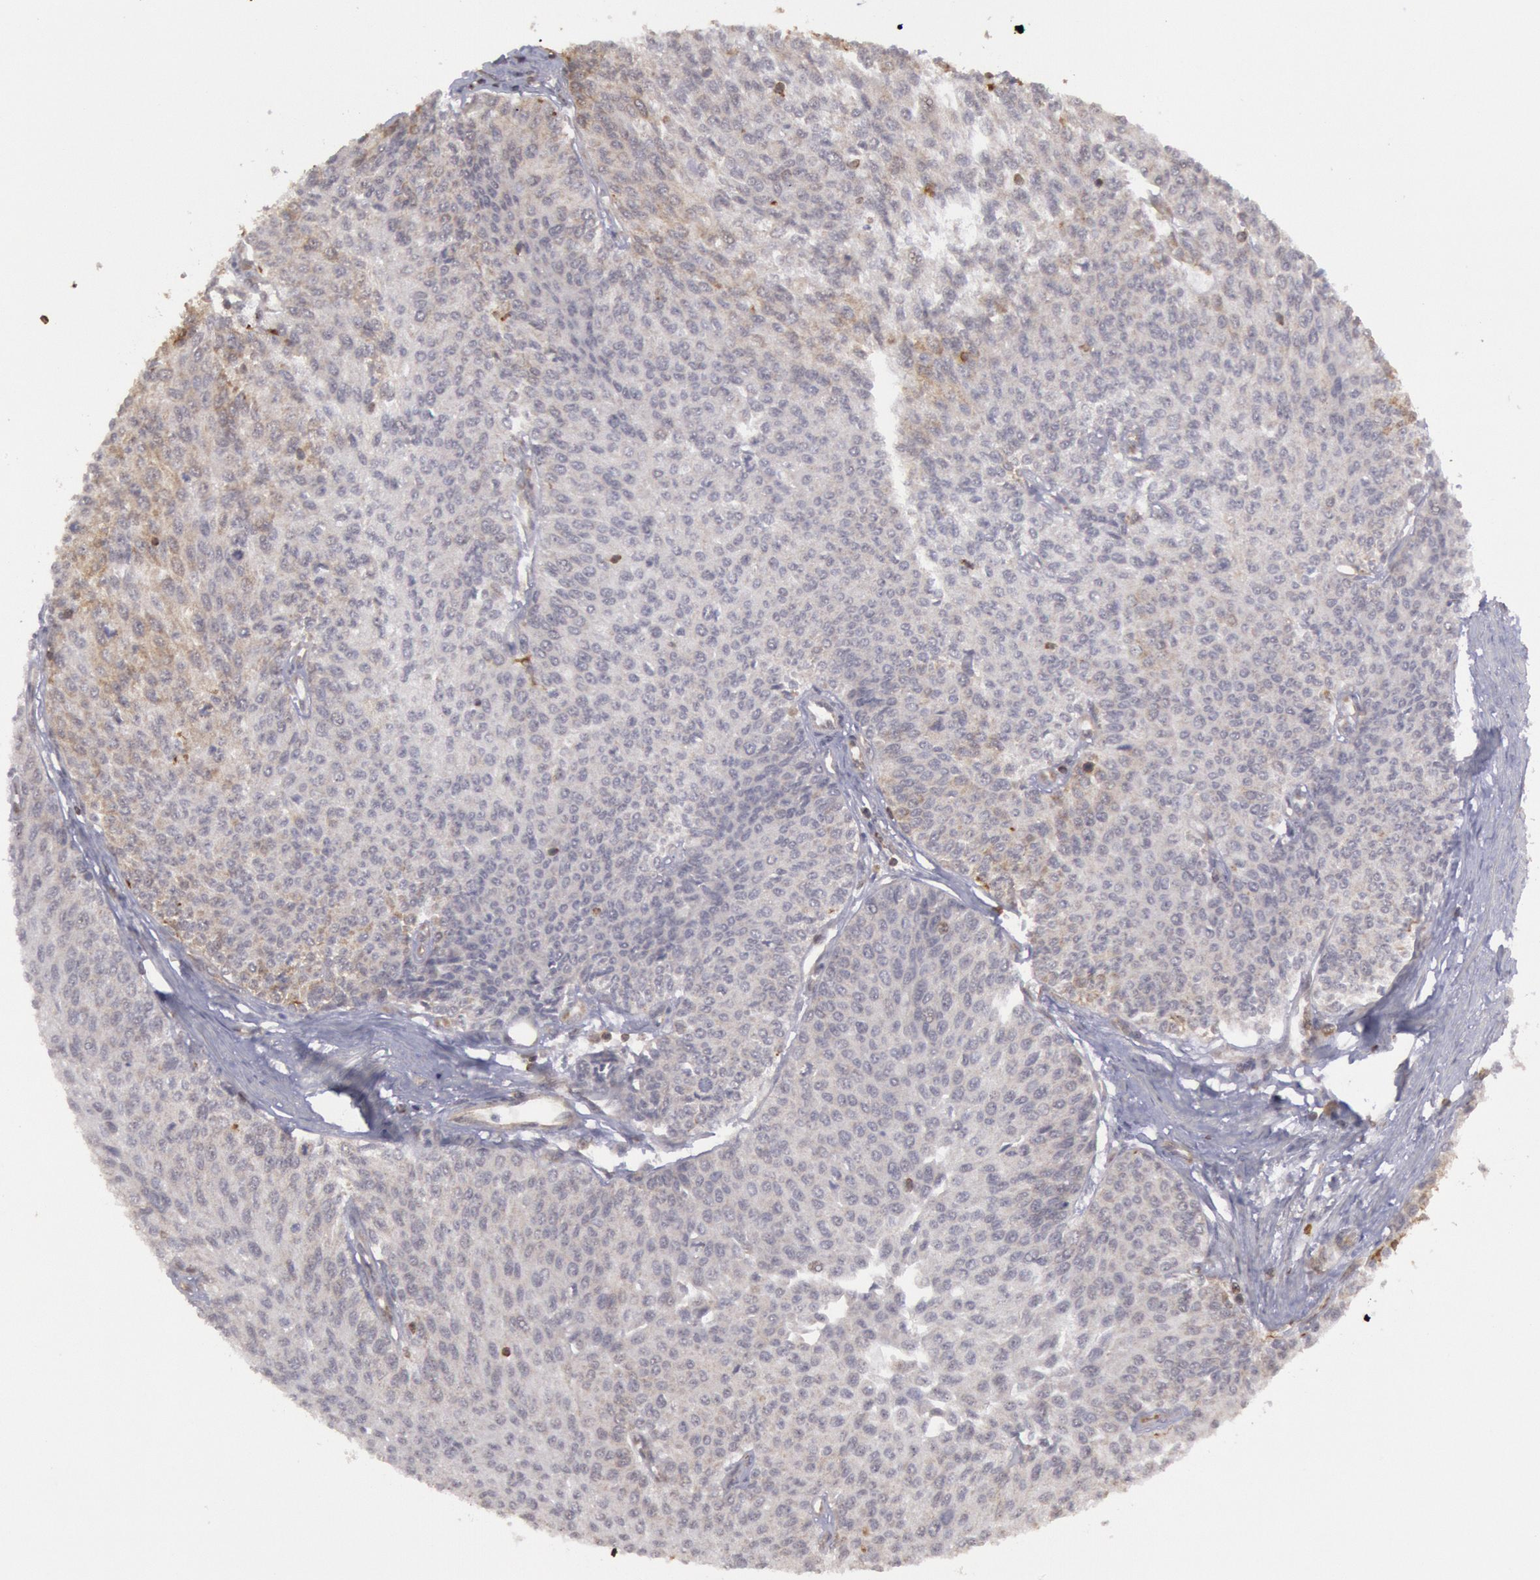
{"staining": {"intensity": "negative", "quantity": "none", "location": "none"}, "tissue": "urothelial cancer", "cell_type": "Tumor cells", "image_type": "cancer", "snomed": [{"axis": "morphology", "description": "Urothelial carcinoma, Low grade"}, {"axis": "topography", "description": "Urinary bladder"}], "caption": "An immunohistochemistry micrograph of urothelial carcinoma (low-grade) is shown. There is no staining in tumor cells of urothelial carcinoma (low-grade).", "gene": "TAP2", "patient": {"sex": "female", "age": 73}}